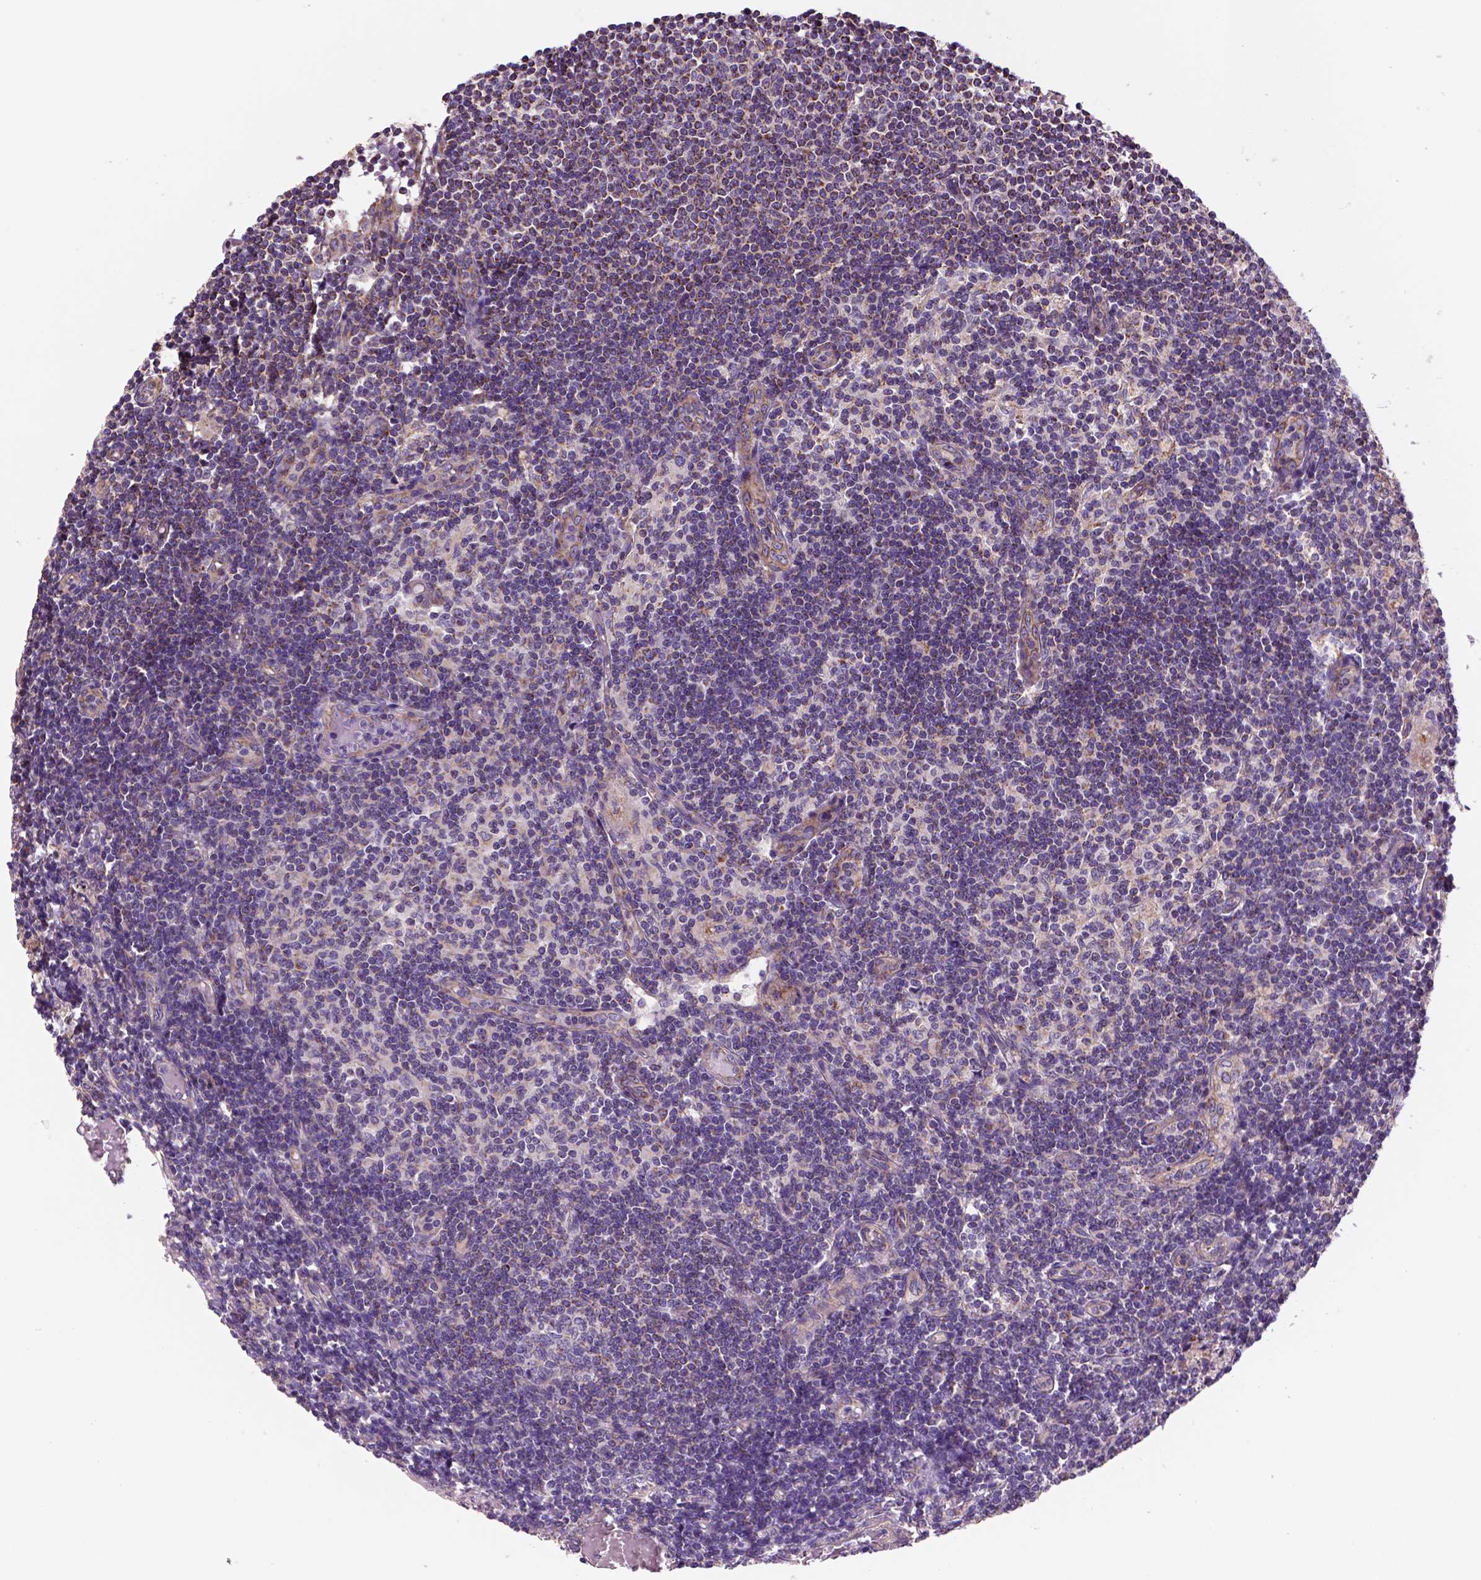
{"staining": {"intensity": "moderate", "quantity": "<25%", "location": "cytoplasmic/membranous"}, "tissue": "lymph node", "cell_type": "Germinal center cells", "image_type": "normal", "snomed": [{"axis": "morphology", "description": "Normal tissue, NOS"}, {"axis": "topography", "description": "Lymph node"}], "caption": "Lymph node stained with DAB IHC shows low levels of moderate cytoplasmic/membranous positivity in about <25% of germinal center cells. The staining was performed using DAB to visualize the protein expression in brown, while the nuclei were stained in blue with hematoxylin (Magnification: 20x).", "gene": "WARS2", "patient": {"sex": "female", "age": 69}}